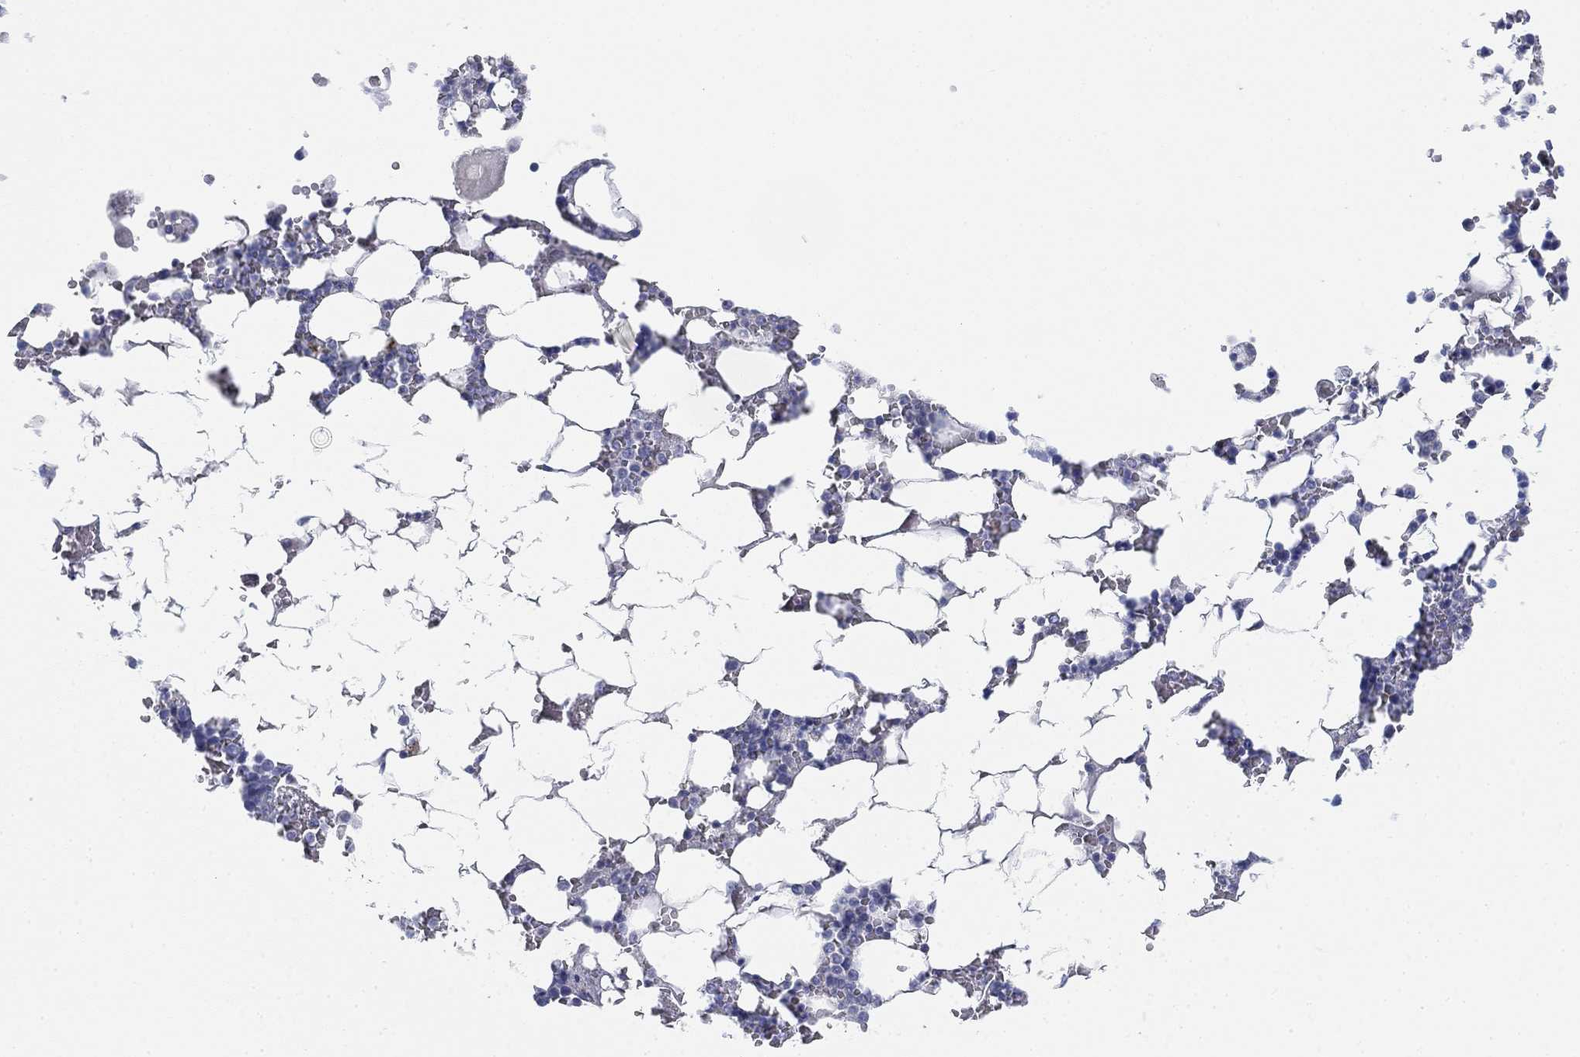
{"staining": {"intensity": "negative", "quantity": "none", "location": "none"}, "tissue": "bone marrow", "cell_type": "Hematopoietic cells", "image_type": "normal", "snomed": [{"axis": "morphology", "description": "Normal tissue, NOS"}, {"axis": "topography", "description": "Bone marrow"}], "caption": "Immunohistochemistry (IHC) of benign human bone marrow exhibits no expression in hematopoietic cells.", "gene": "GCNA", "patient": {"sex": "male", "age": 51}}